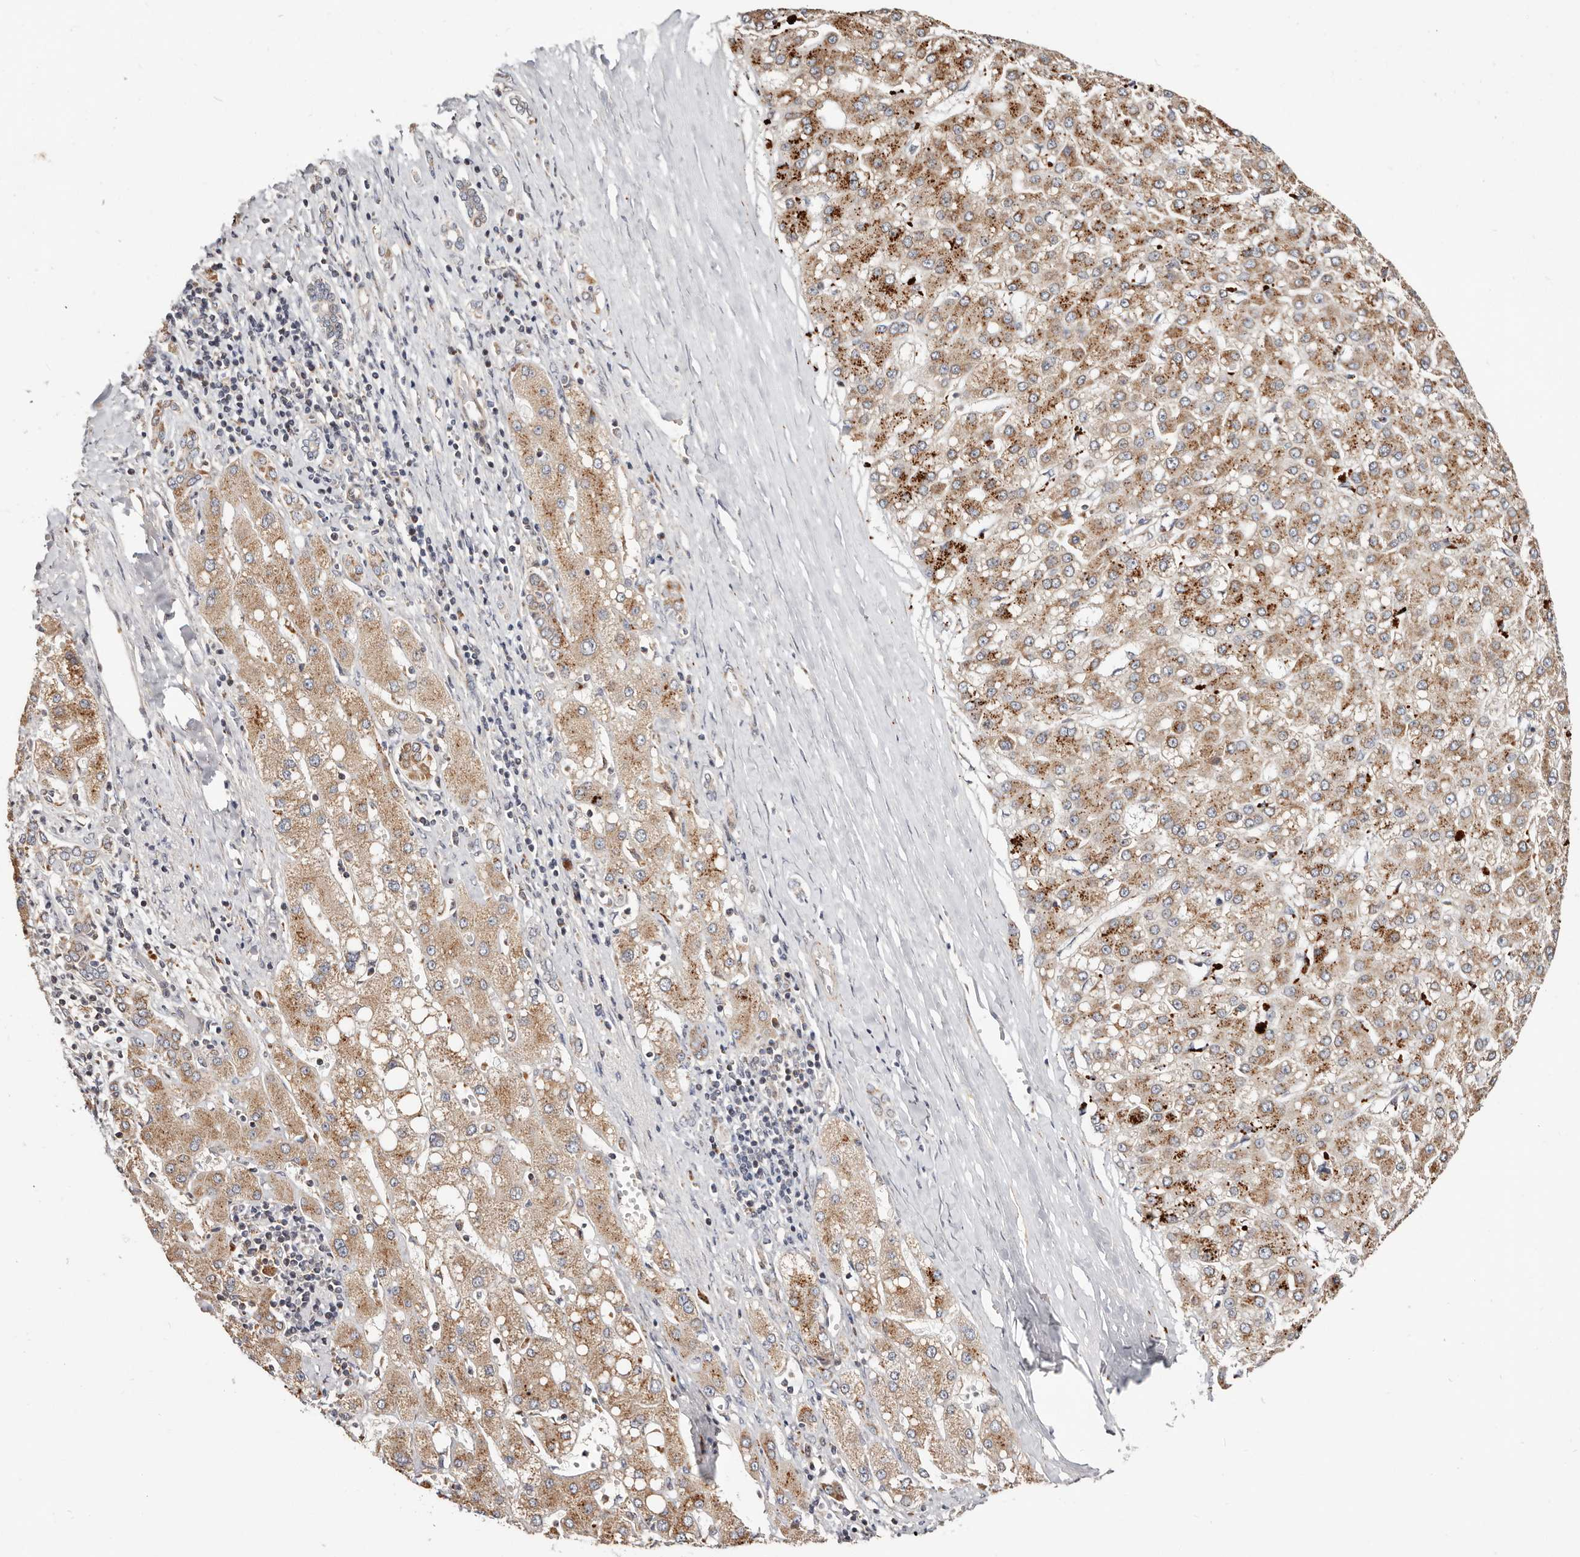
{"staining": {"intensity": "moderate", "quantity": ">75%", "location": "cytoplasmic/membranous"}, "tissue": "liver cancer", "cell_type": "Tumor cells", "image_type": "cancer", "snomed": [{"axis": "morphology", "description": "Carcinoma, Hepatocellular, NOS"}, {"axis": "topography", "description": "Liver"}], "caption": "DAB immunohistochemical staining of human hepatocellular carcinoma (liver) shows moderate cytoplasmic/membranous protein staining in about >75% of tumor cells.", "gene": "USP33", "patient": {"sex": "male", "age": 67}}